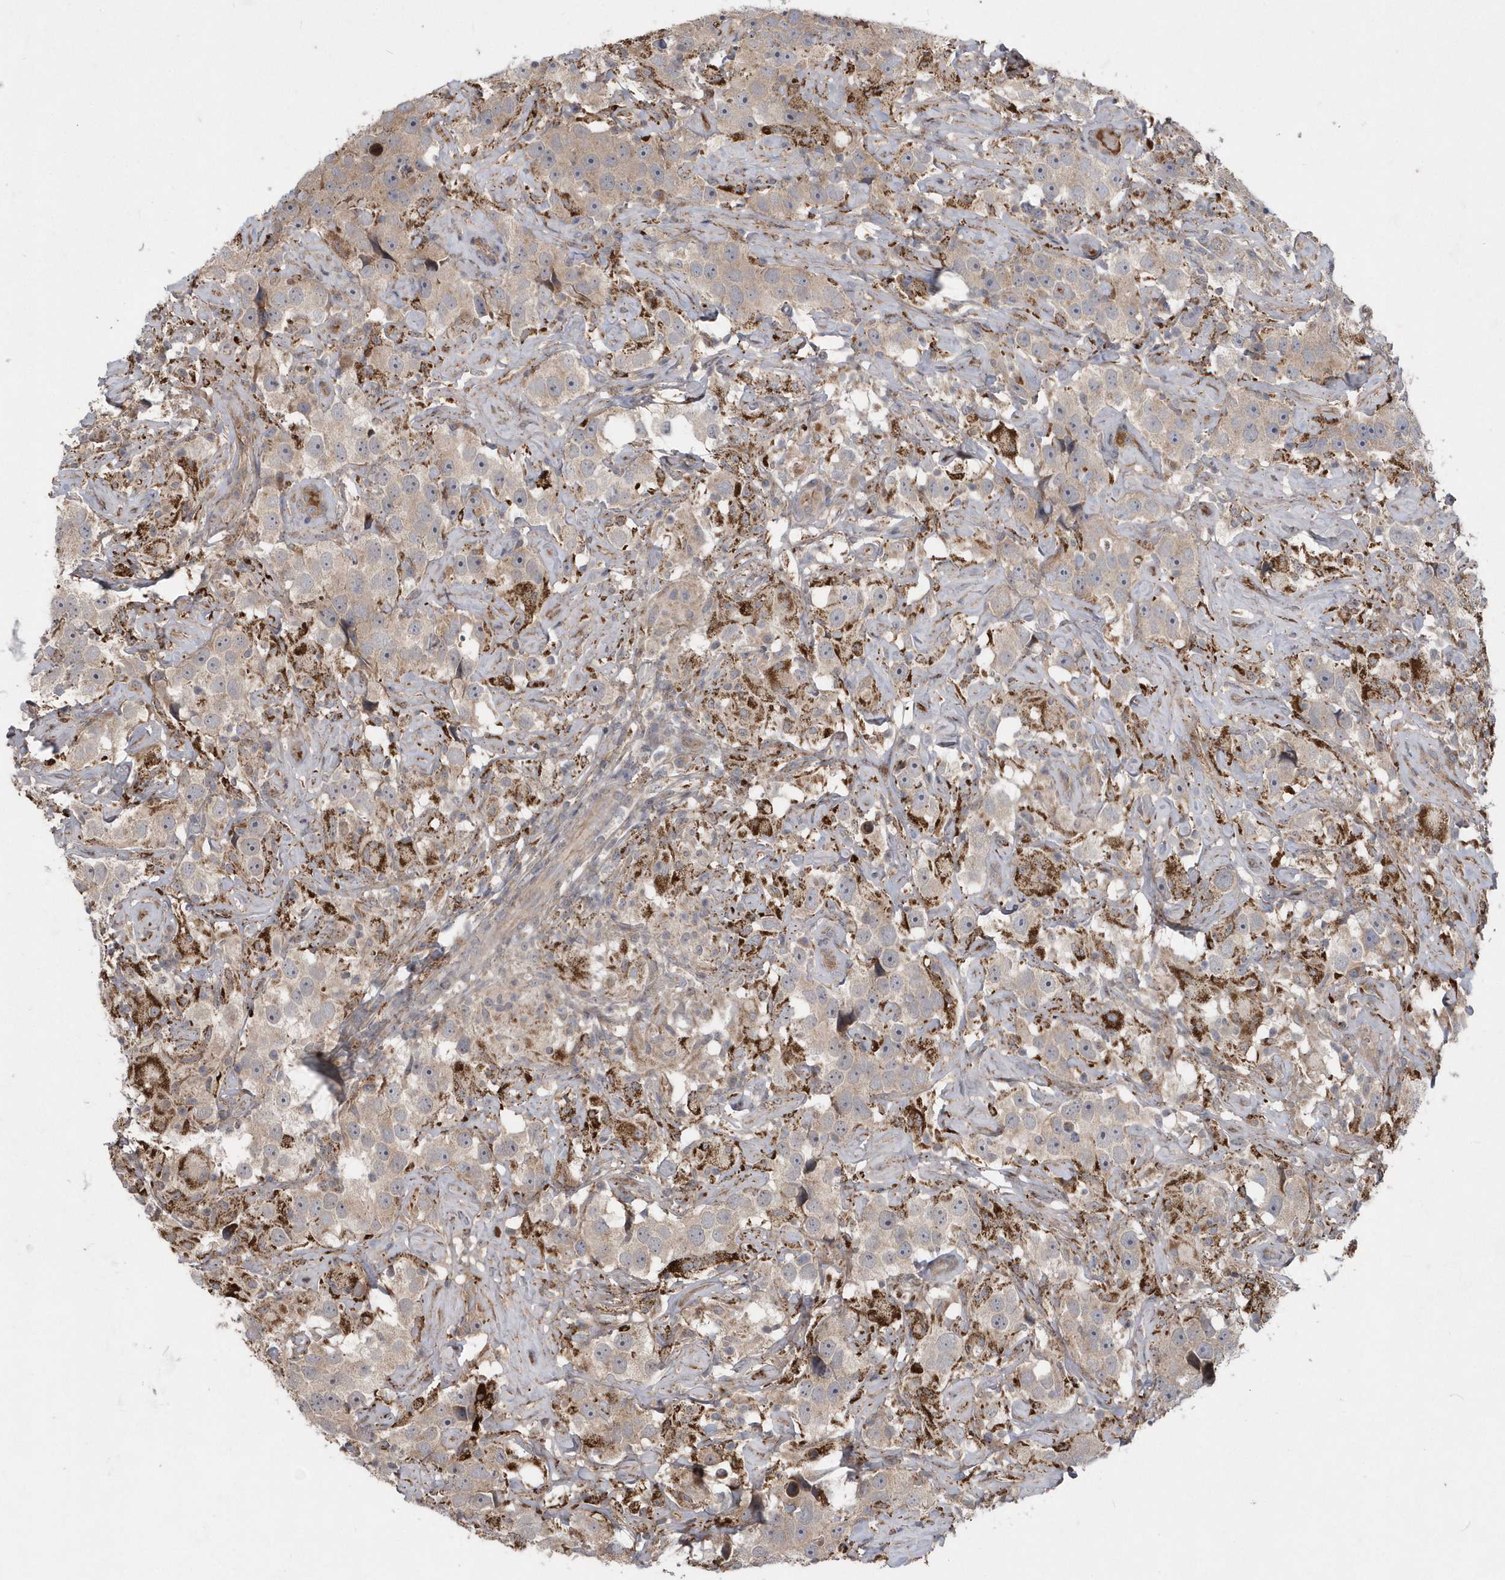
{"staining": {"intensity": "weak", "quantity": "<25%", "location": "cytoplasmic/membranous"}, "tissue": "testis cancer", "cell_type": "Tumor cells", "image_type": "cancer", "snomed": [{"axis": "morphology", "description": "Seminoma, NOS"}, {"axis": "topography", "description": "Testis"}], "caption": "DAB (3,3'-diaminobenzidine) immunohistochemical staining of testis cancer displays no significant positivity in tumor cells.", "gene": "HMGCS1", "patient": {"sex": "male", "age": 49}}